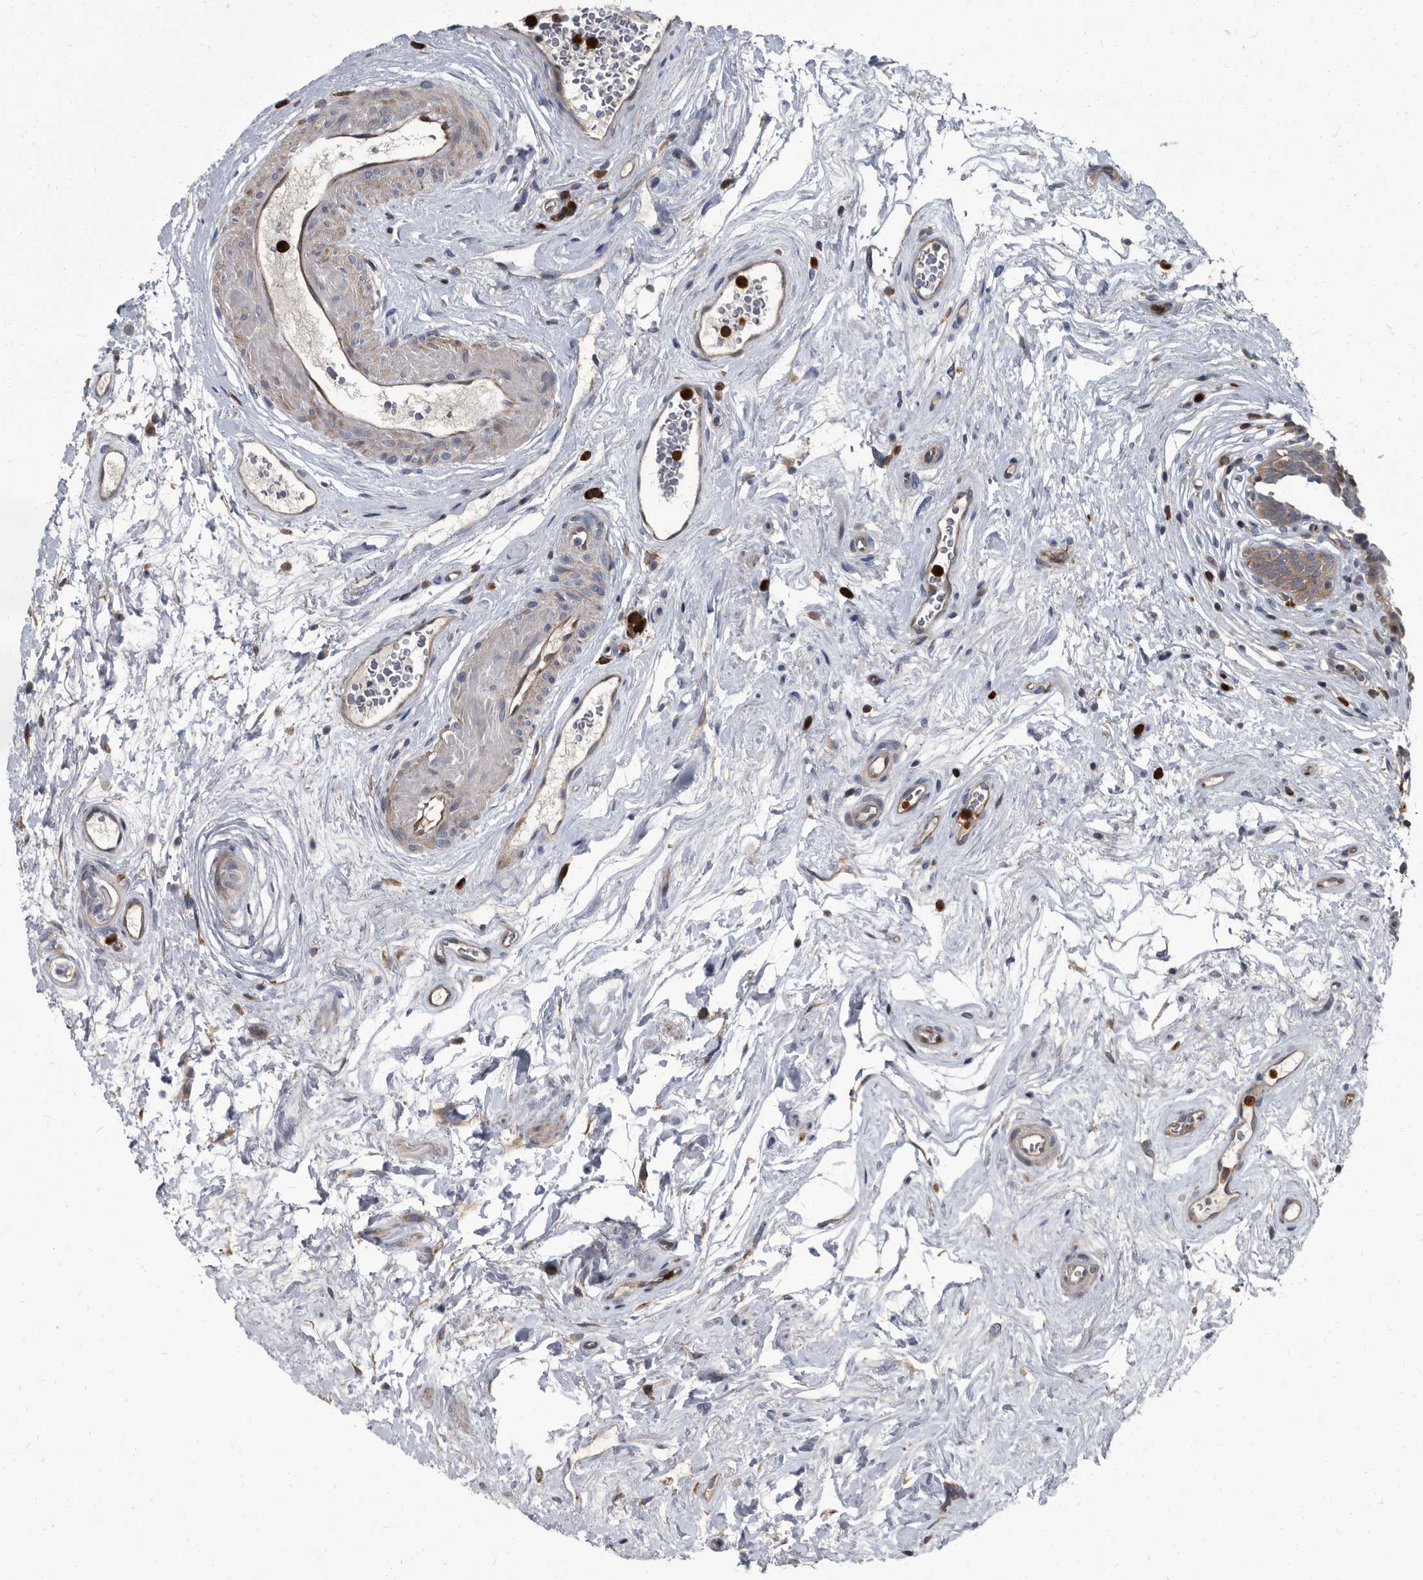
{"staining": {"intensity": "moderate", "quantity": "<25%", "location": "cytoplasmic/membranous"}, "tissue": "urinary bladder", "cell_type": "Urothelial cells", "image_type": "normal", "snomed": [{"axis": "morphology", "description": "Normal tissue, NOS"}, {"axis": "topography", "description": "Urinary bladder"}], "caption": "Urinary bladder stained for a protein (brown) reveals moderate cytoplasmic/membranous positive staining in approximately <25% of urothelial cells.", "gene": "CDV3", "patient": {"sex": "male", "age": 83}}